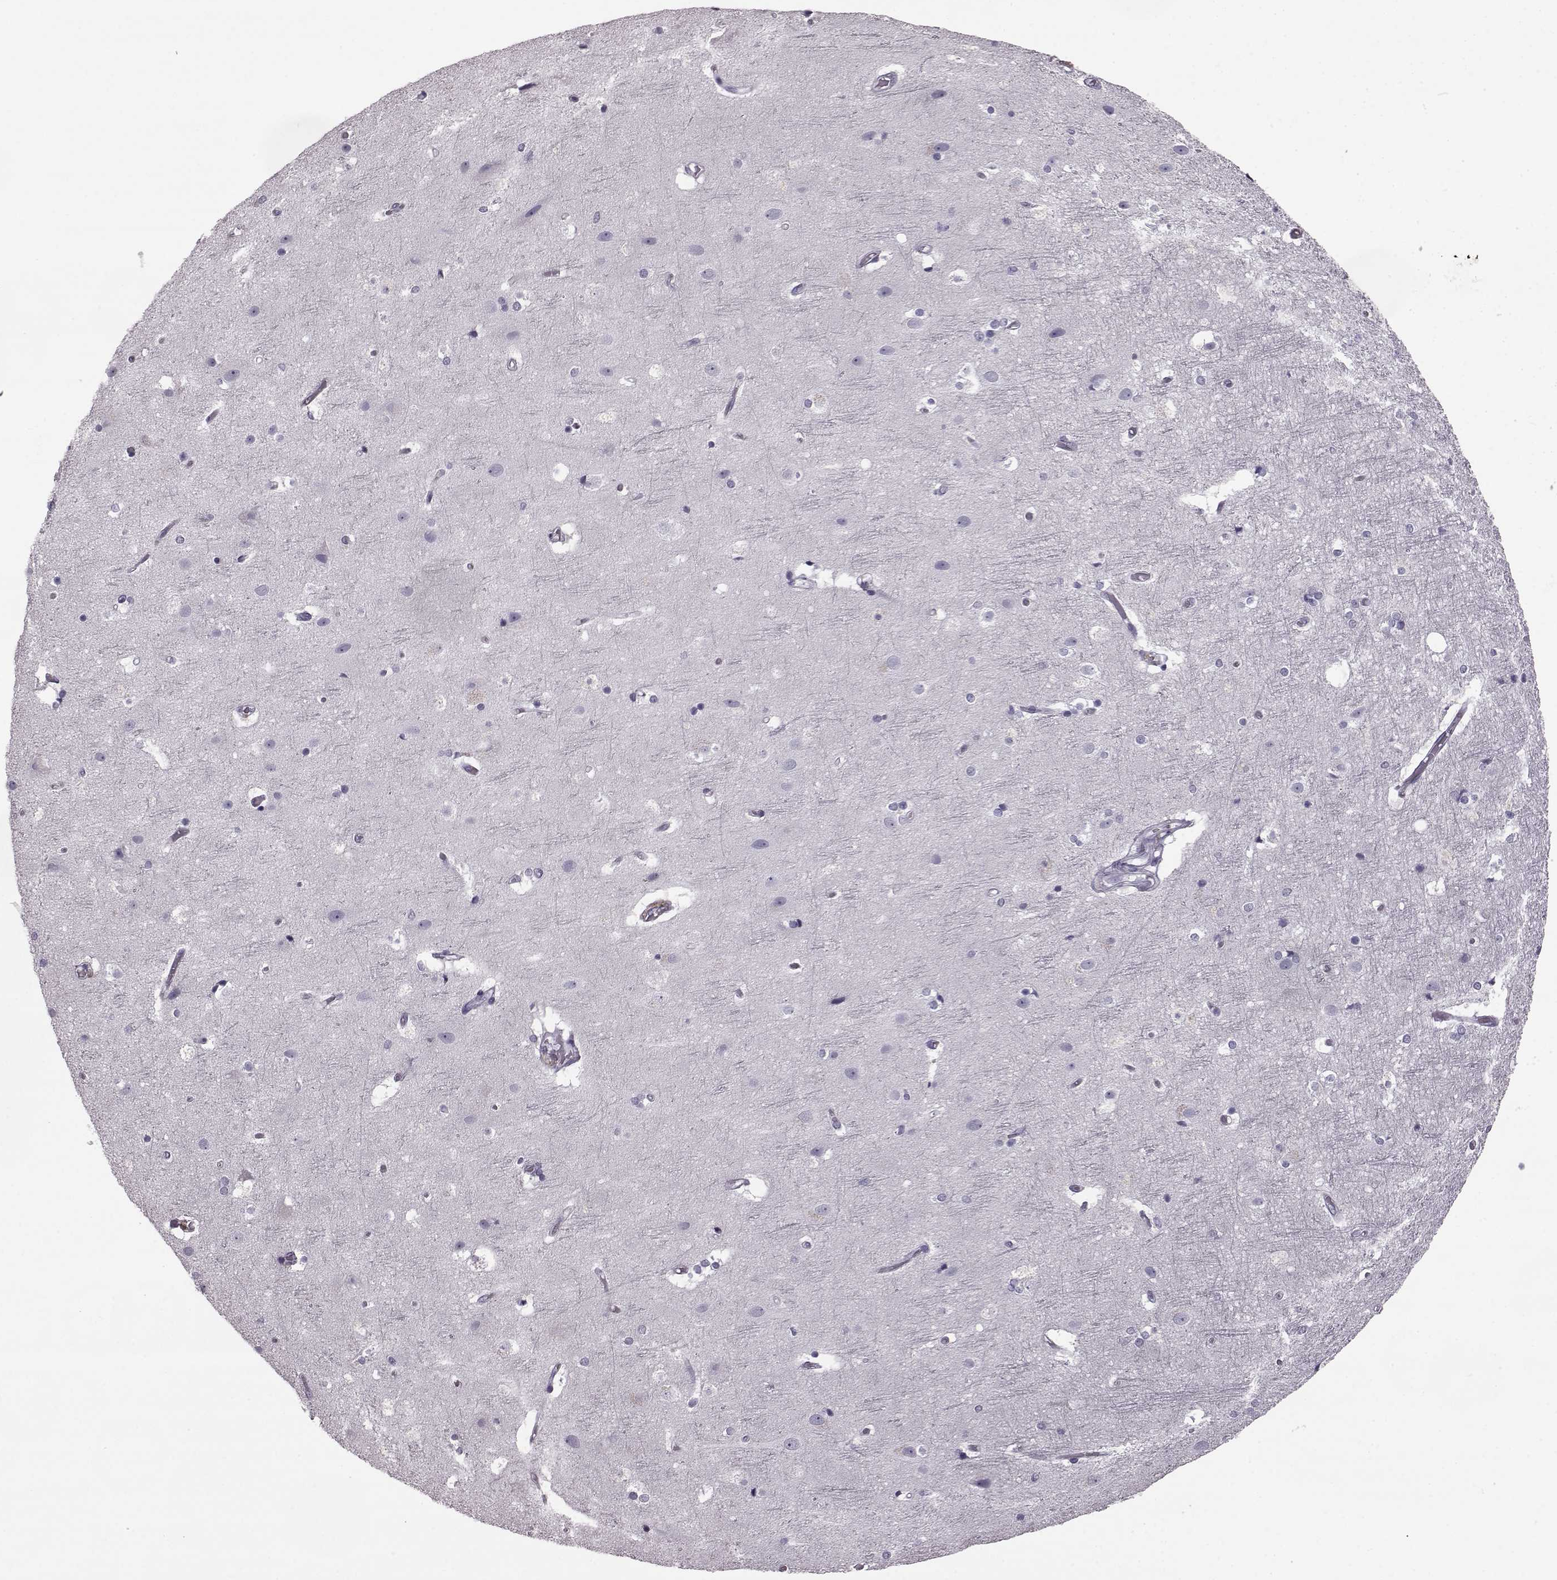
{"staining": {"intensity": "negative", "quantity": "none", "location": "none"}, "tissue": "cerebral cortex", "cell_type": "Endothelial cells", "image_type": "normal", "snomed": [{"axis": "morphology", "description": "Normal tissue, NOS"}, {"axis": "topography", "description": "Cerebral cortex"}], "caption": "Cerebral cortex was stained to show a protein in brown. There is no significant staining in endothelial cells. (DAB immunohistochemistry with hematoxylin counter stain).", "gene": "ODAD4", "patient": {"sex": "female", "age": 52}}